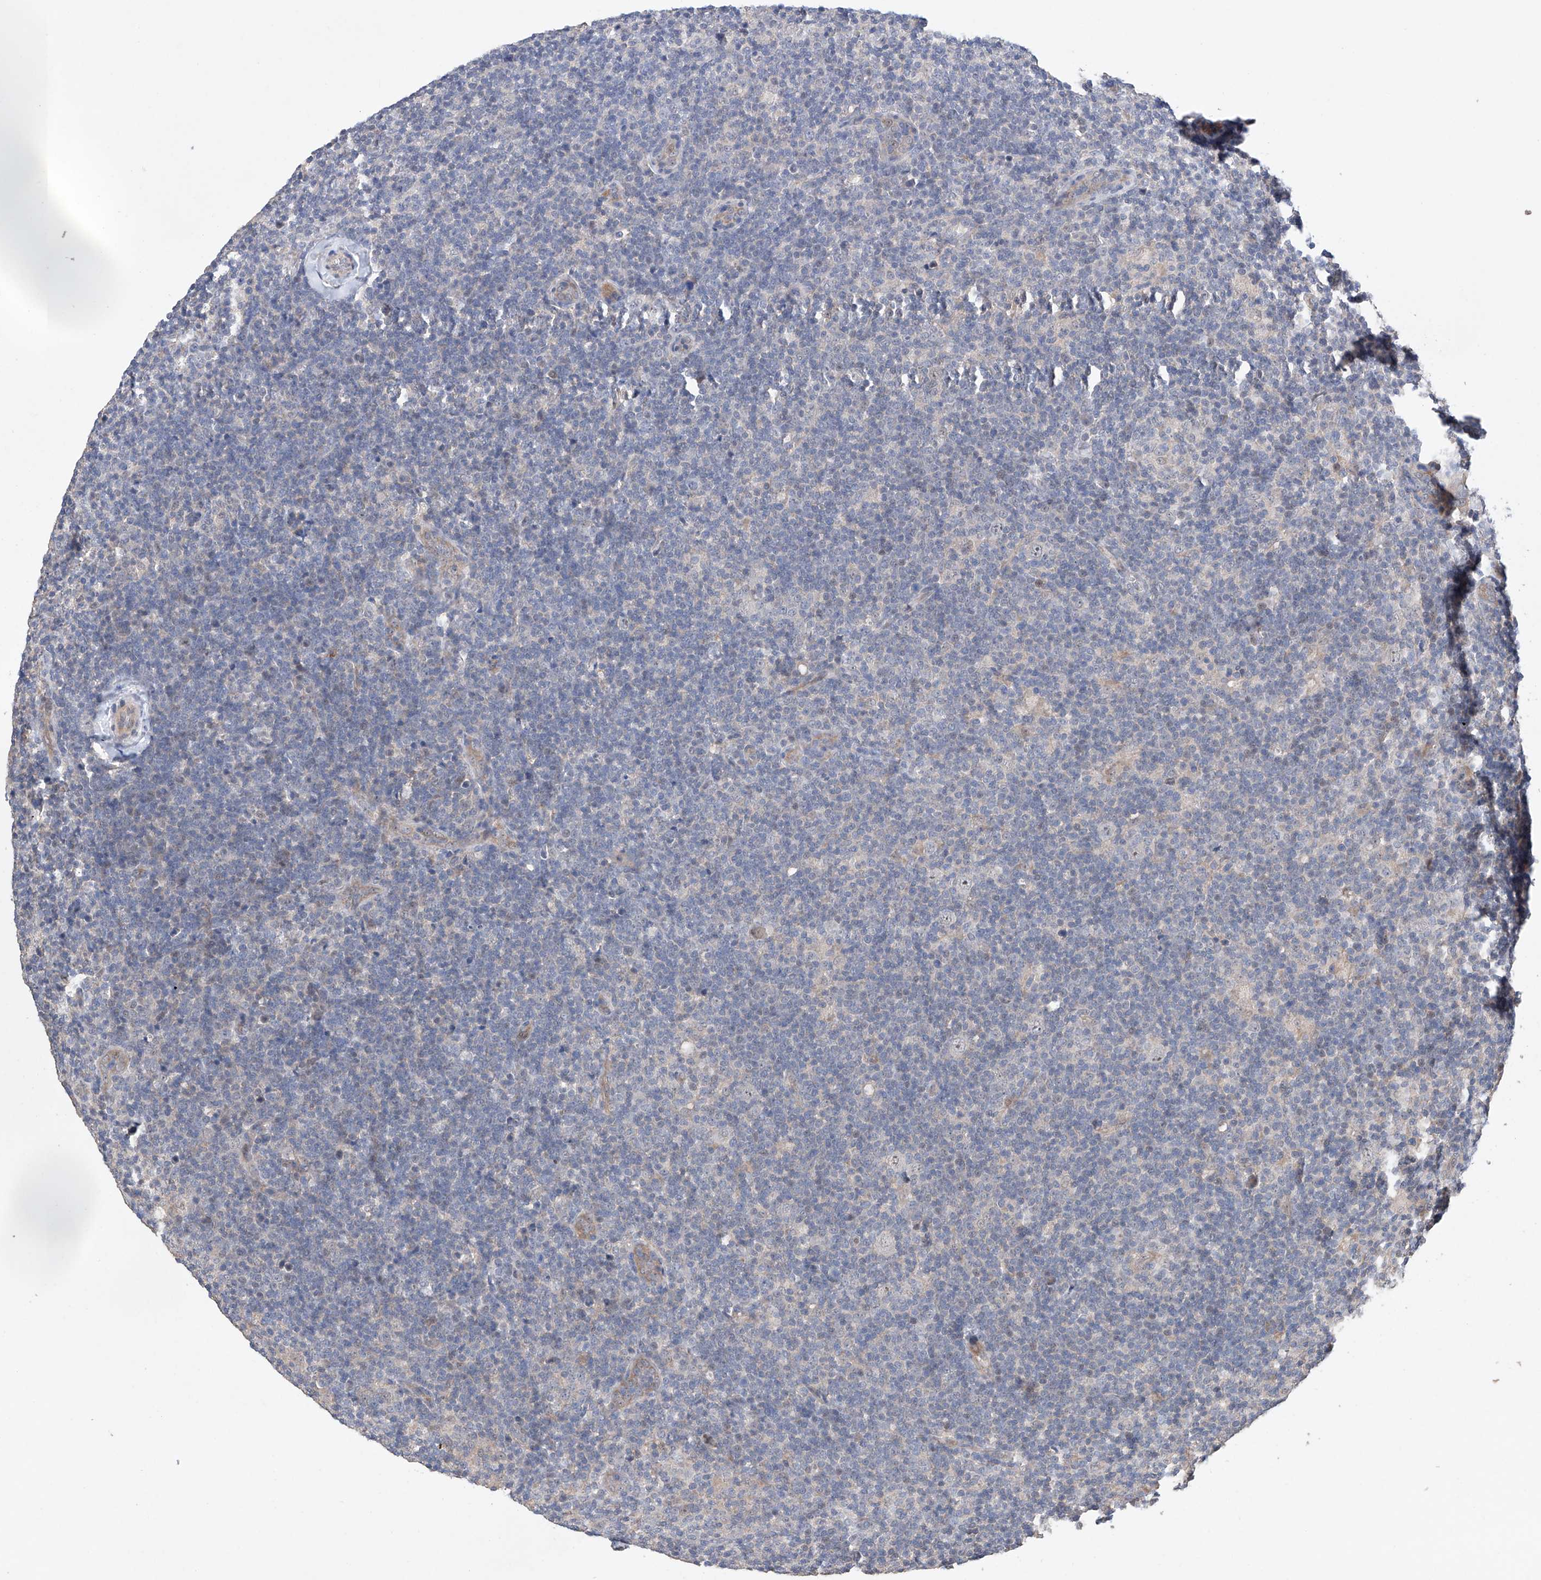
{"staining": {"intensity": "negative", "quantity": "none", "location": "none"}, "tissue": "lymphoma", "cell_type": "Tumor cells", "image_type": "cancer", "snomed": [{"axis": "morphology", "description": "Hodgkin's disease, NOS"}, {"axis": "topography", "description": "Lymph node"}], "caption": "Tumor cells show no significant positivity in Hodgkin's disease.", "gene": "AFG1L", "patient": {"sex": "female", "age": 57}}